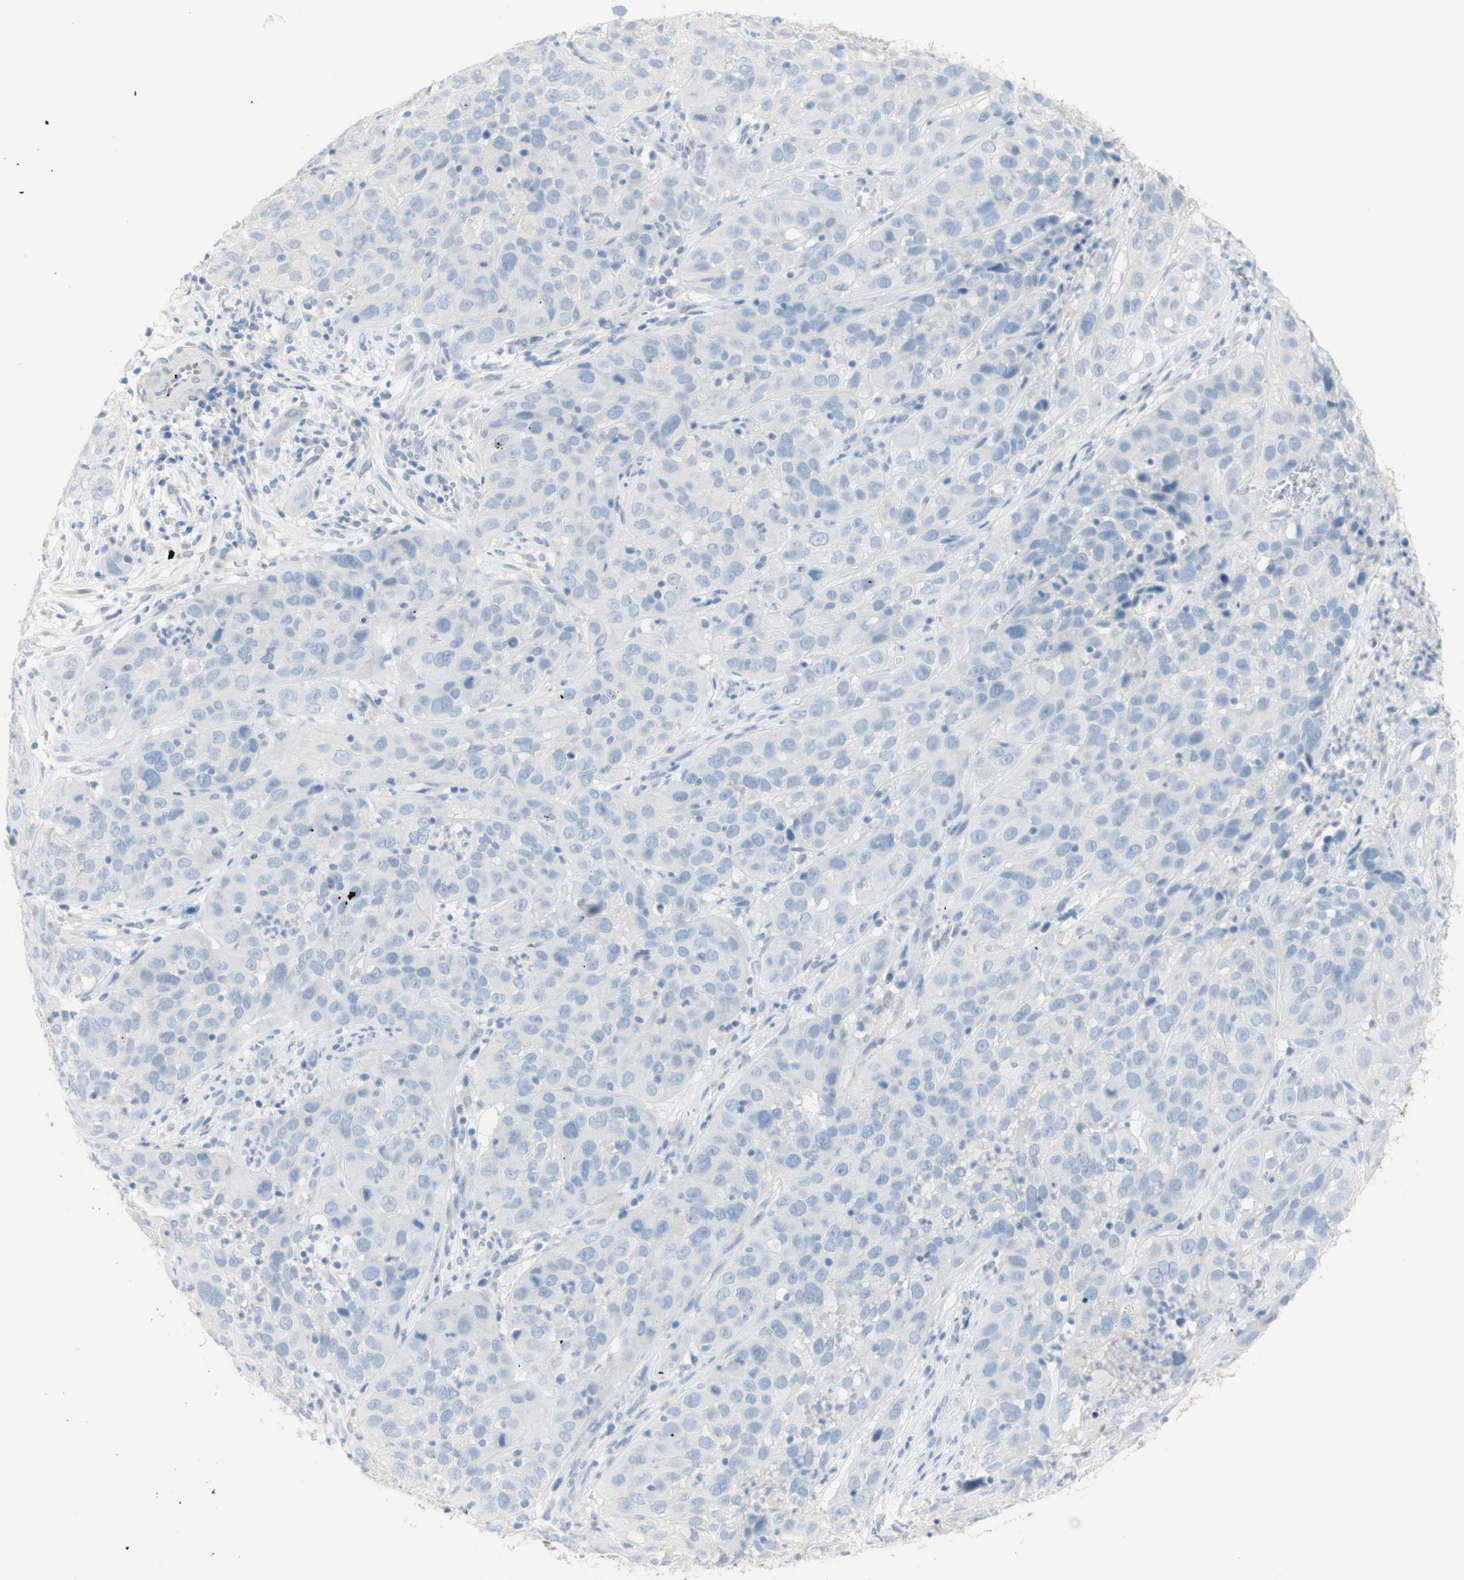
{"staining": {"intensity": "negative", "quantity": "none", "location": "none"}, "tissue": "cervical cancer", "cell_type": "Tumor cells", "image_type": "cancer", "snomed": [{"axis": "morphology", "description": "Squamous cell carcinoma, NOS"}, {"axis": "topography", "description": "Cervix"}], "caption": "A photomicrograph of human cervical cancer is negative for staining in tumor cells. Nuclei are stained in blue.", "gene": "SELENBP1", "patient": {"sex": "female", "age": 32}}